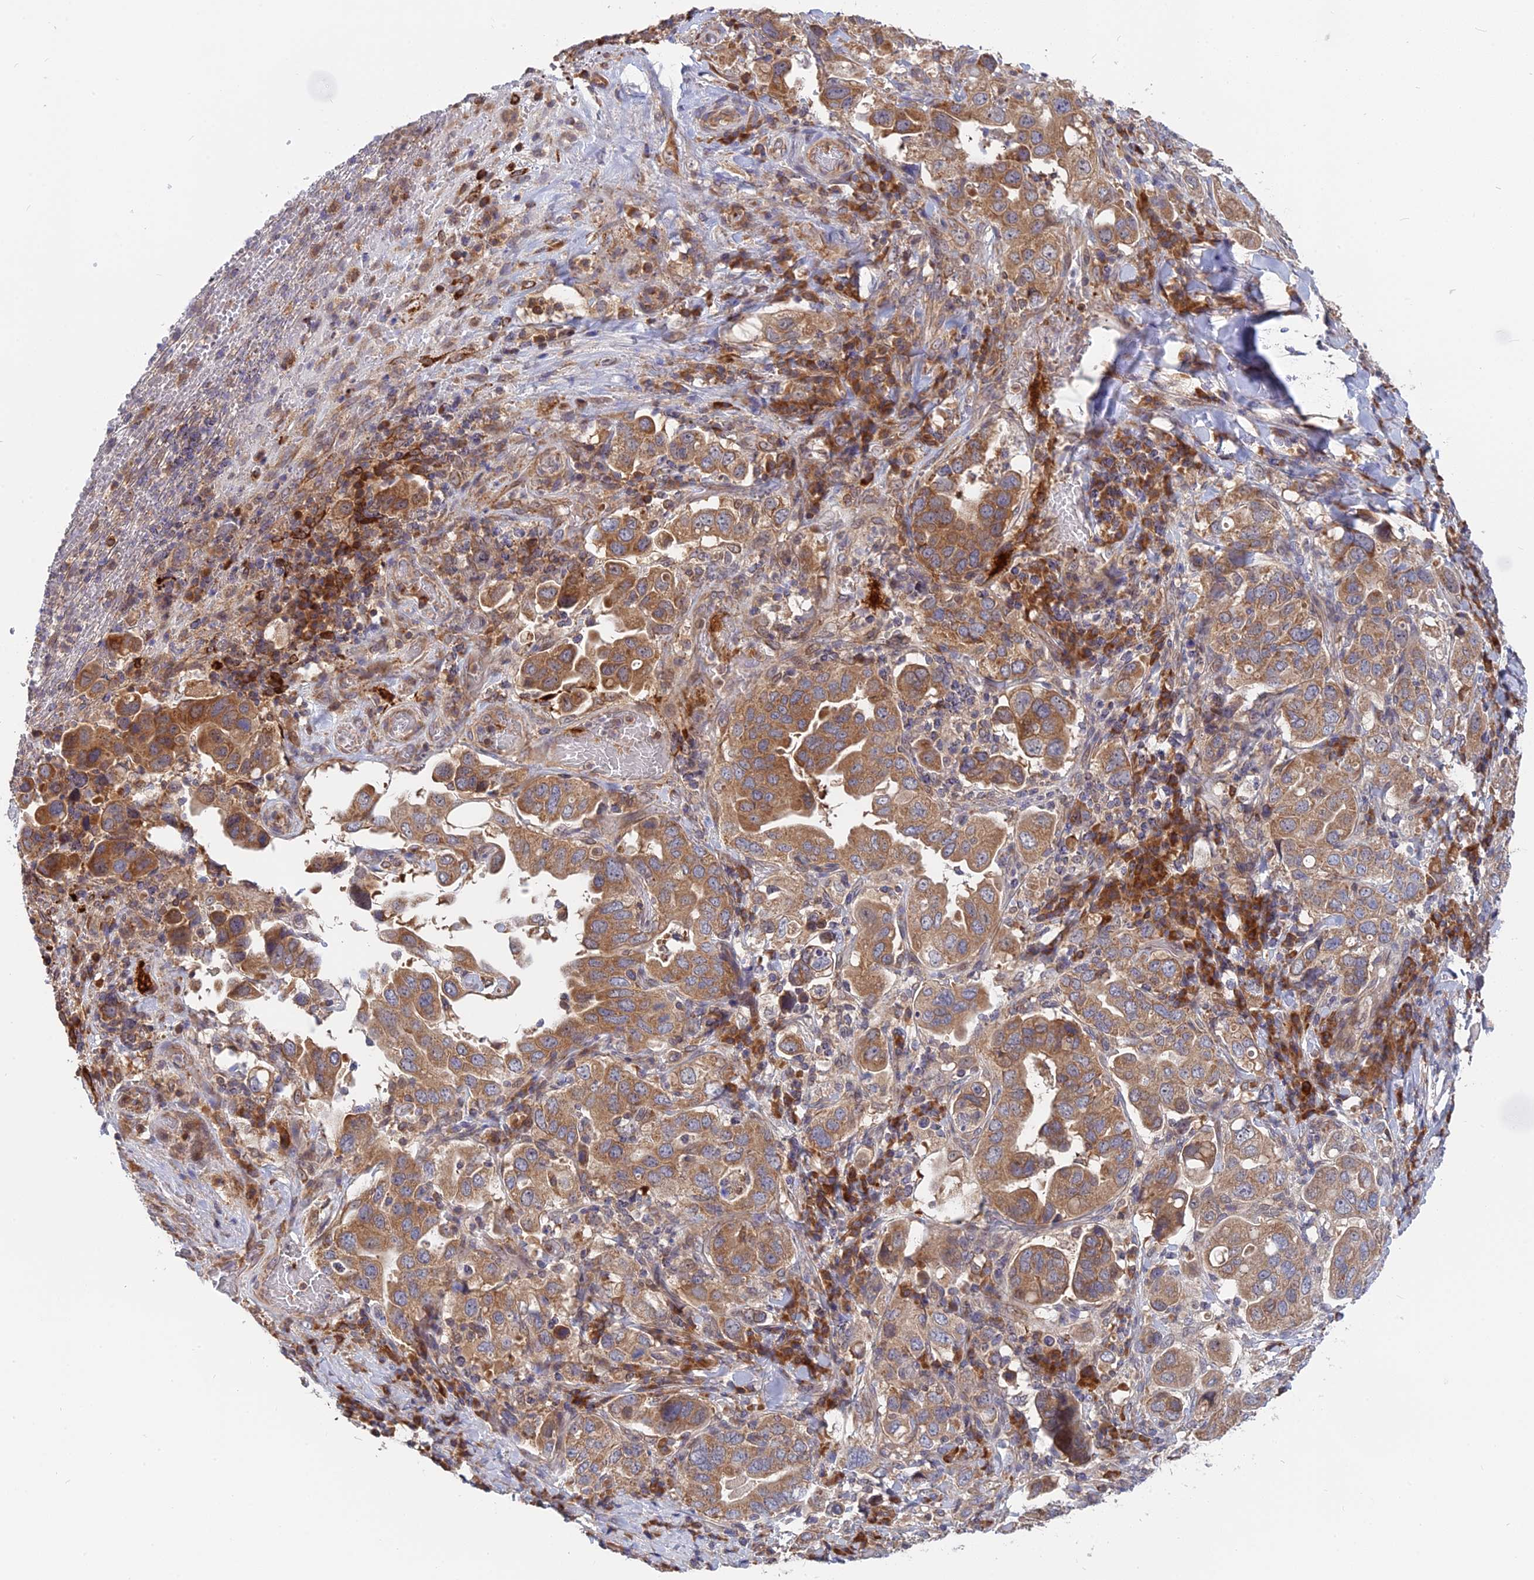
{"staining": {"intensity": "moderate", "quantity": ">75%", "location": "cytoplasmic/membranous"}, "tissue": "stomach cancer", "cell_type": "Tumor cells", "image_type": "cancer", "snomed": [{"axis": "morphology", "description": "Adenocarcinoma, NOS"}, {"axis": "topography", "description": "Stomach, upper"}], "caption": "Stomach cancer tissue displays moderate cytoplasmic/membranous positivity in about >75% of tumor cells", "gene": "IL21R", "patient": {"sex": "male", "age": 62}}